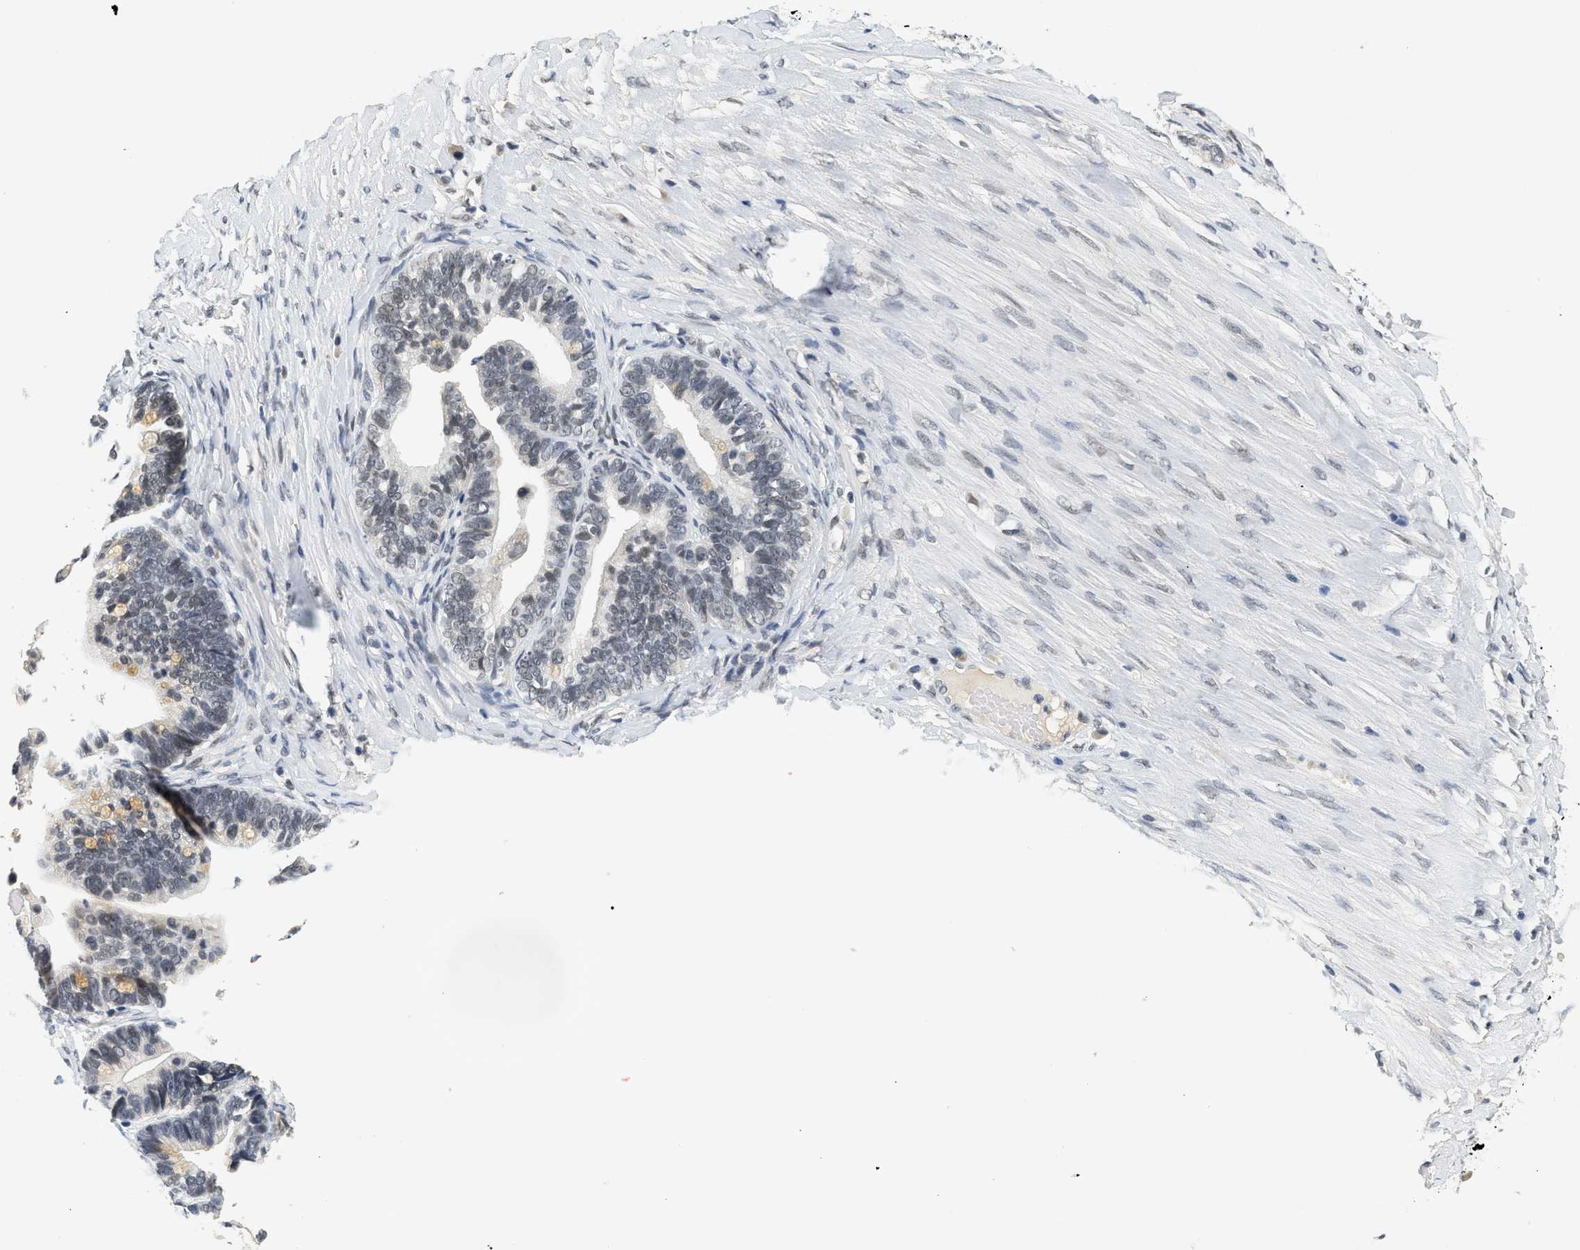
{"staining": {"intensity": "moderate", "quantity": "<25%", "location": "nuclear"}, "tissue": "ovarian cancer", "cell_type": "Tumor cells", "image_type": "cancer", "snomed": [{"axis": "morphology", "description": "Cystadenocarcinoma, serous, NOS"}, {"axis": "topography", "description": "Ovary"}], "caption": "Protein expression analysis of human ovarian cancer (serous cystadenocarcinoma) reveals moderate nuclear positivity in approximately <25% of tumor cells. Nuclei are stained in blue.", "gene": "MZF1", "patient": {"sex": "female", "age": 56}}